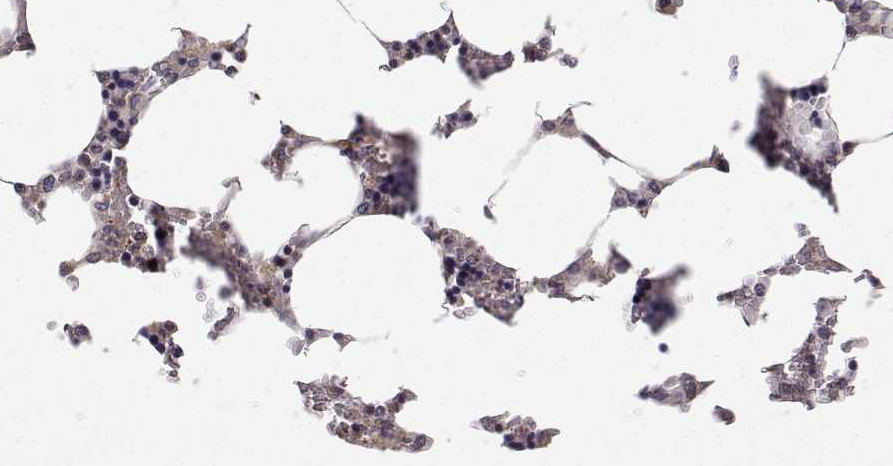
{"staining": {"intensity": "moderate", "quantity": "25%-75%", "location": "cytoplasmic/membranous"}, "tissue": "bone marrow", "cell_type": "Hematopoietic cells", "image_type": "normal", "snomed": [{"axis": "morphology", "description": "Normal tissue, NOS"}, {"axis": "topography", "description": "Bone marrow"}], "caption": "Immunohistochemistry (IHC) image of benign bone marrow: human bone marrow stained using IHC exhibits medium levels of moderate protein expression localized specifically in the cytoplasmic/membranous of hematopoietic cells, appearing as a cytoplasmic/membranous brown color.", "gene": "MRPL3", "patient": {"sex": "male", "age": 64}}